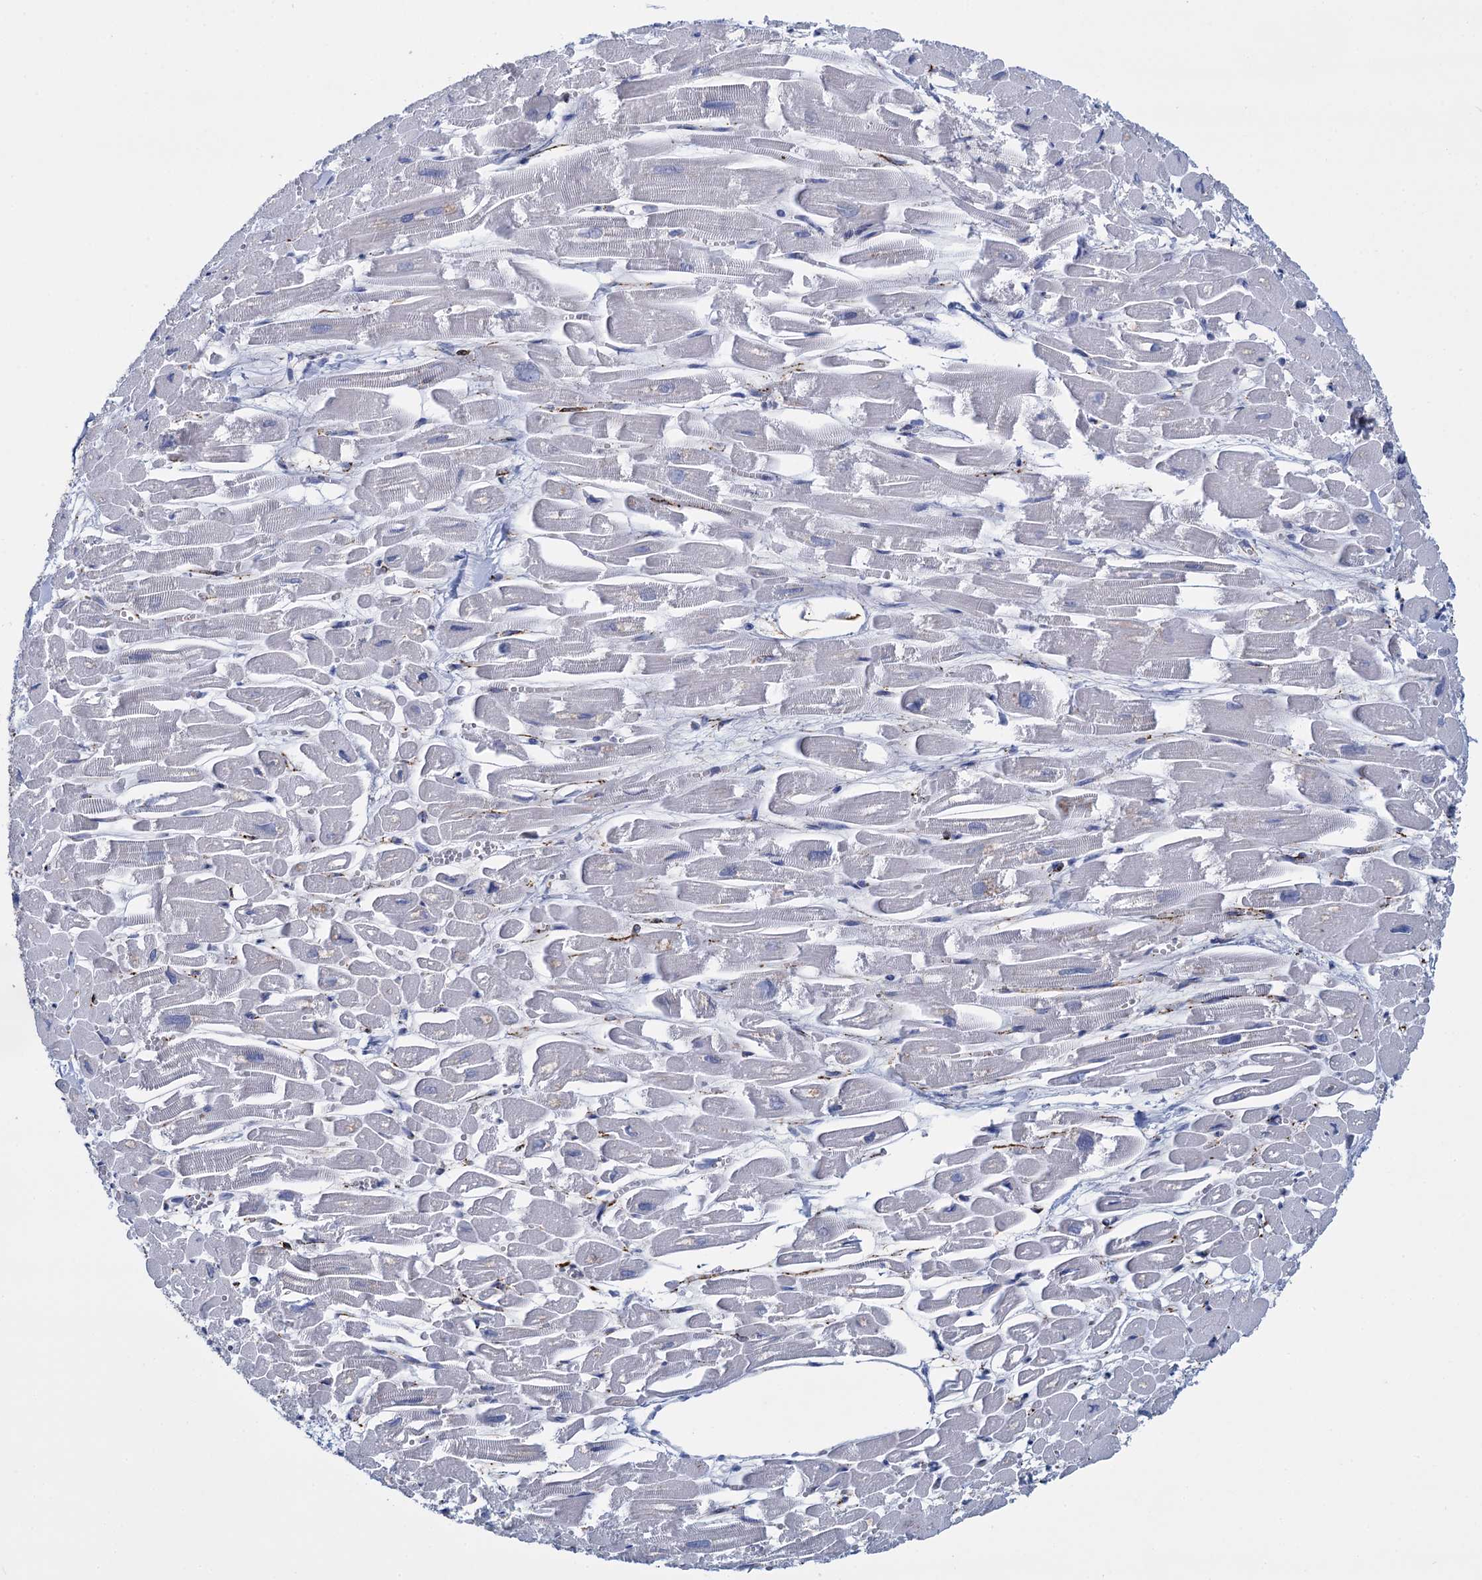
{"staining": {"intensity": "weak", "quantity": "<25%", "location": "cytoplasmic/membranous"}, "tissue": "heart muscle", "cell_type": "Cardiomyocytes", "image_type": "normal", "snomed": [{"axis": "morphology", "description": "Normal tissue, NOS"}, {"axis": "topography", "description": "Heart"}], "caption": "An immunohistochemistry (IHC) micrograph of unremarkable heart muscle is shown. There is no staining in cardiomyocytes of heart muscle. The staining was performed using DAB (3,3'-diaminobenzidine) to visualize the protein expression in brown, while the nuclei were stained in blue with hematoxylin (Magnification: 20x).", "gene": "SNCG", "patient": {"sex": "male", "age": 54}}